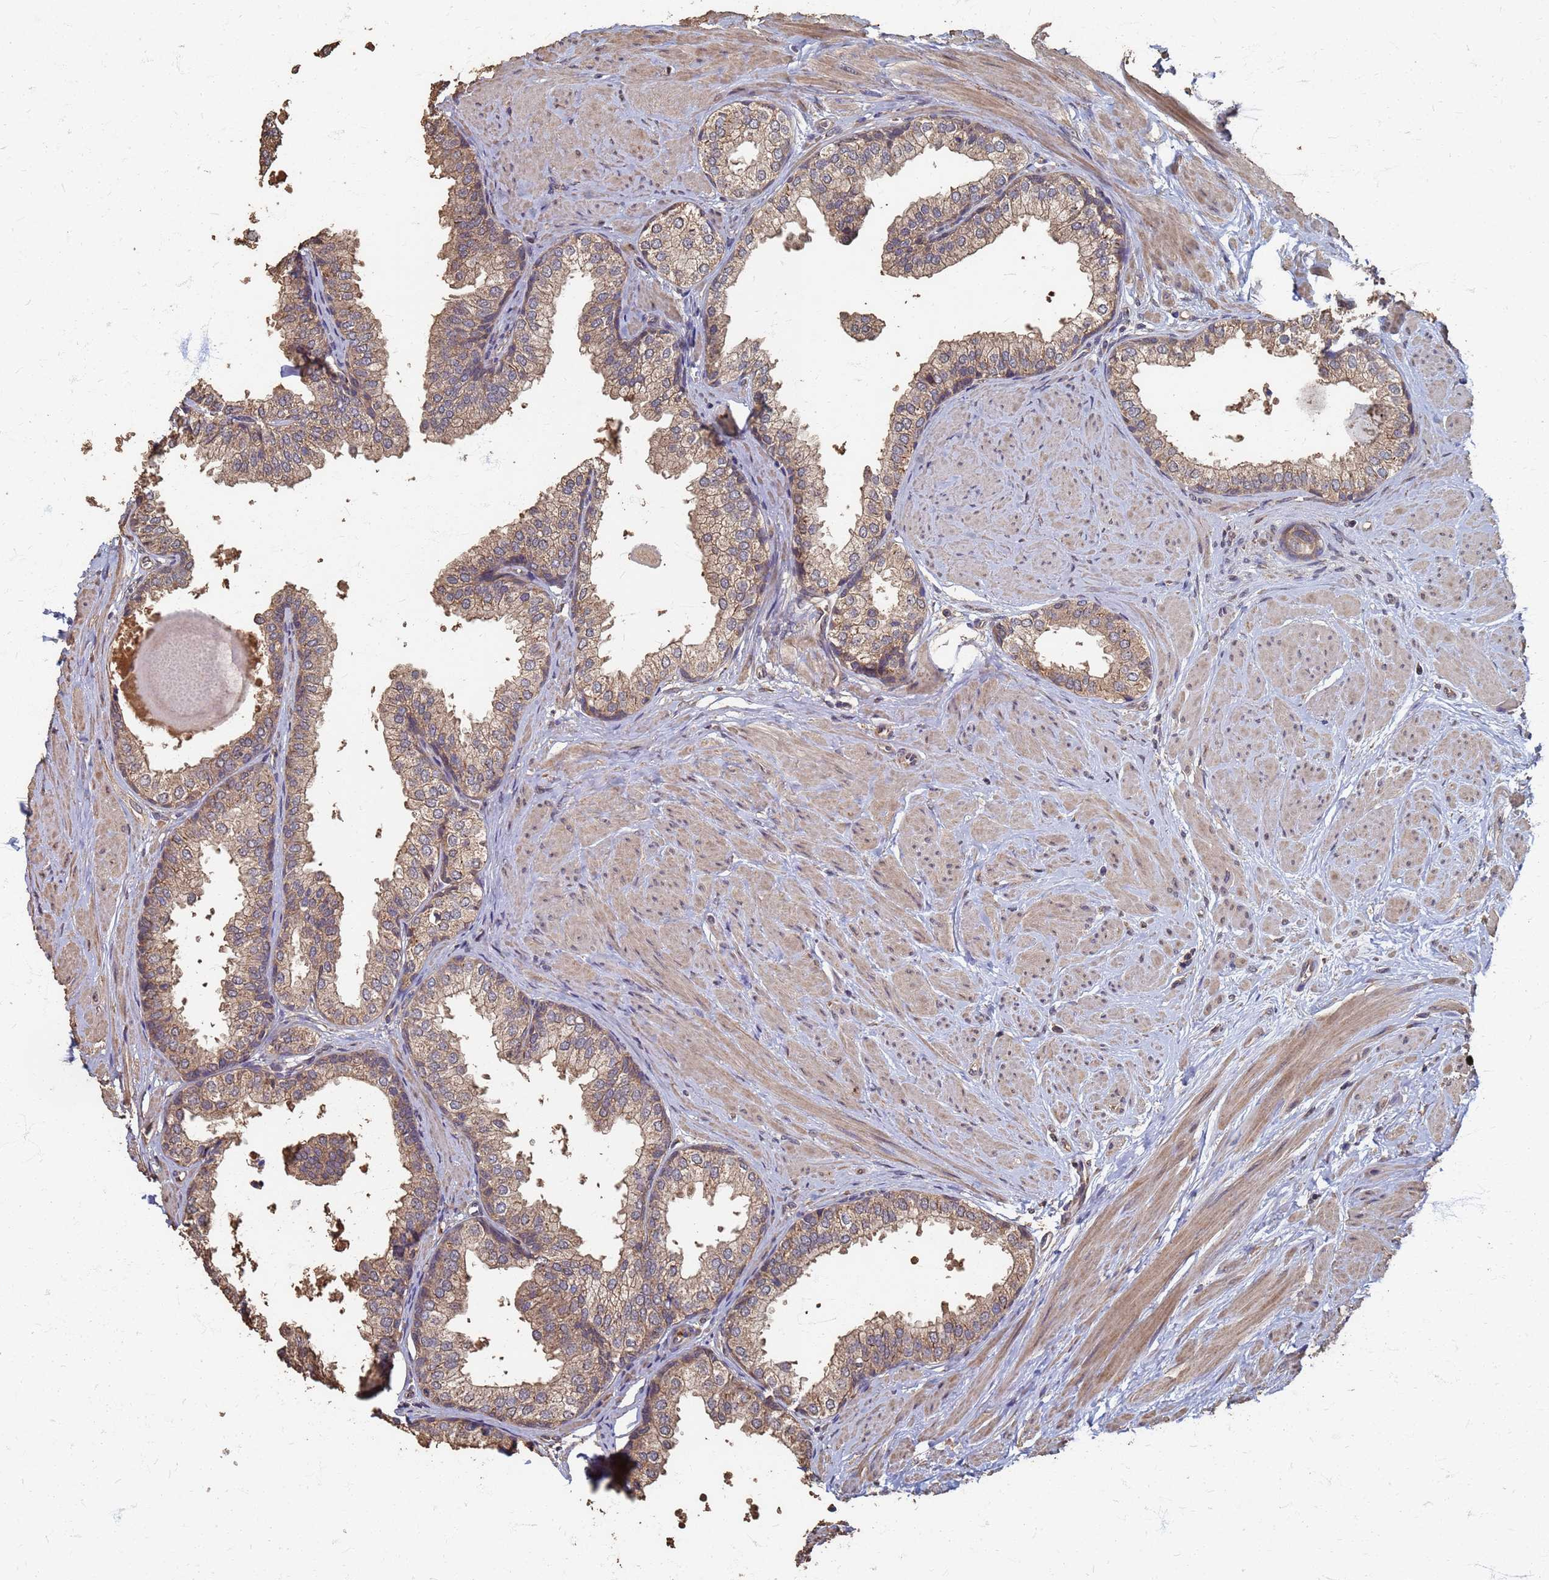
{"staining": {"intensity": "moderate", "quantity": ">75%", "location": "cytoplasmic/membranous"}, "tissue": "prostate", "cell_type": "Glandular cells", "image_type": "normal", "snomed": [{"axis": "morphology", "description": "Normal tissue, NOS"}, {"axis": "topography", "description": "Prostate"}], "caption": "Immunohistochemical staining of normal human prostate exhibits >75% levels of moderate cytoplasmic/membranous protein staining in approximately >75% of glandular cells.", "gene": "DPH5", "patient": {"sex": "male", "age": 48}}